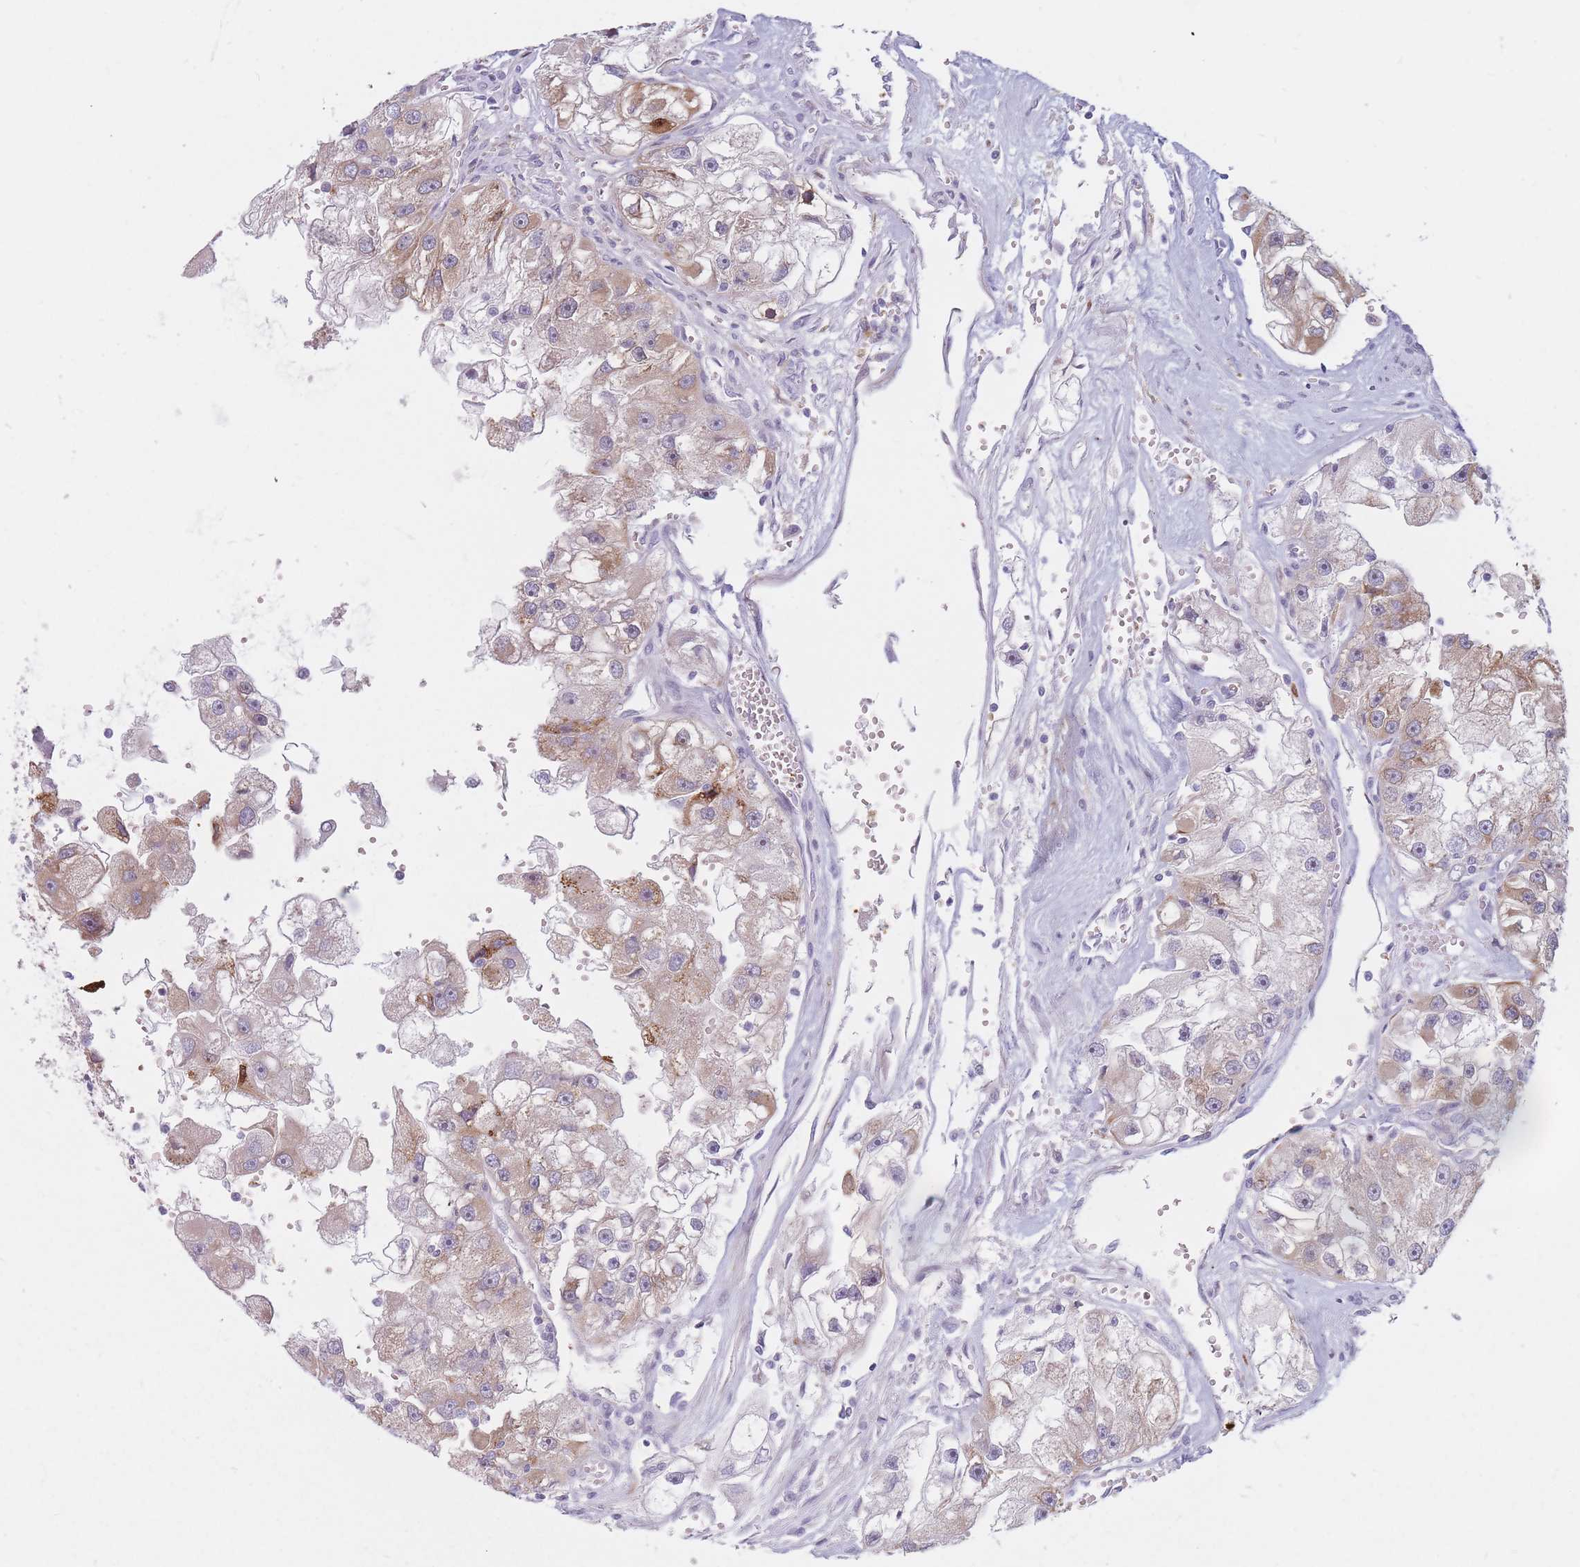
{"staining": {"intensity": "moderate", "quantity": "25%-75%", "location": "cytoplasmic/membranous"}, "tissue": "renal cancer", "cell_type": "Tumor cells", "image_type": "cancer", "snomed": [{"axis": "morphology", "description": "Adenocarcinoma, NOS"}, {"axis": "topography", "description": "Kidney"}], "caption": "Protein expression analysis of renal cancer shows moderate cytoplasmic/membranous expression in about 25%-75% of tumor cells.", "gene": "PTGDR", "patient": {"sex": "male", "age": 63}}